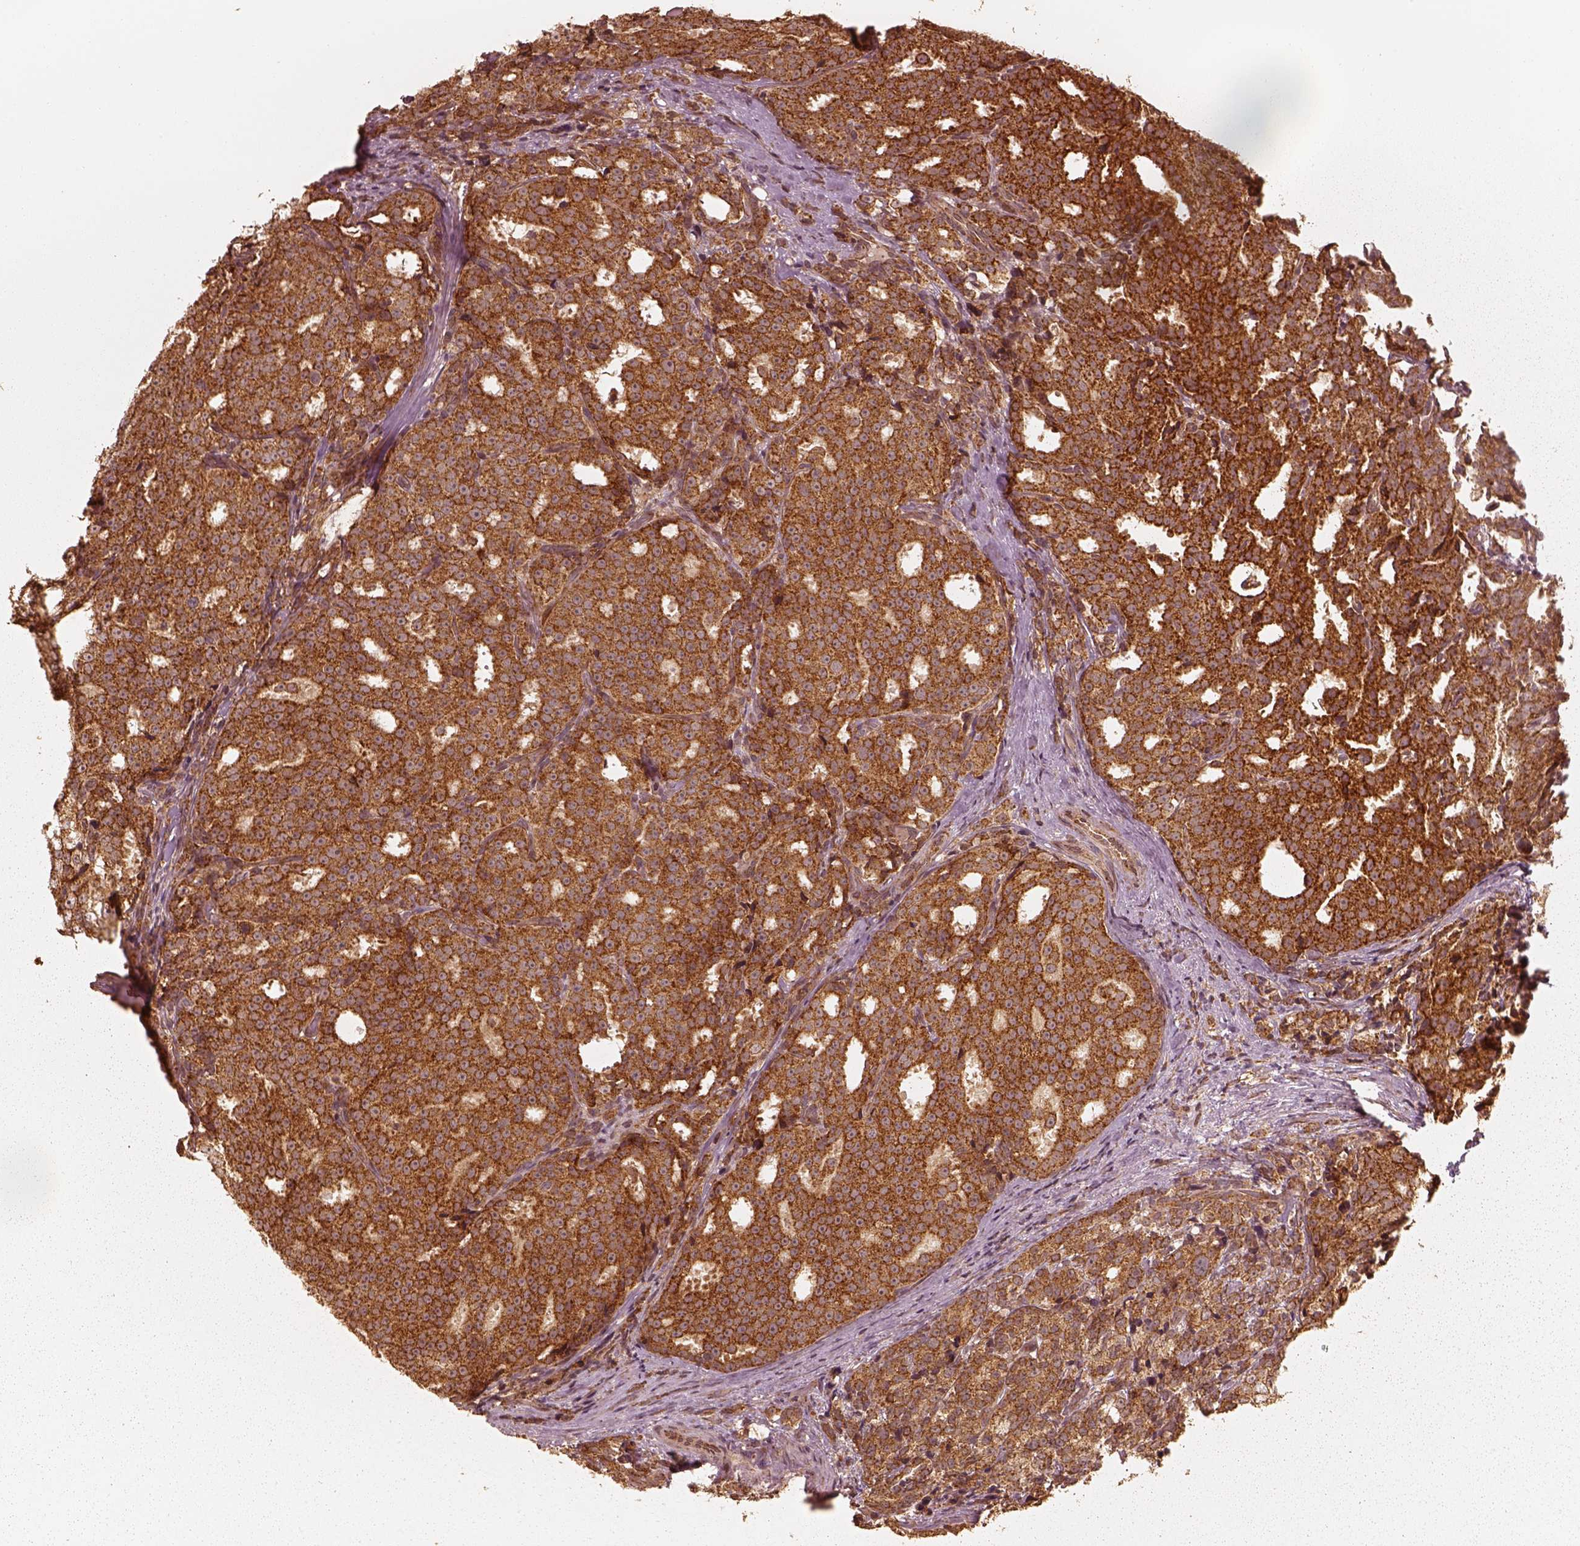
{"staining": {"intensity": "strong", "quantity": ">75%", "location": "cytoplasmic/membranous"}, "tissue": "prostate cancer", "cell_type": "Tumor cells", "image_type": "cancer", "snomed": [{"axis": "morphology", "description": "Adenocarcinoma, High grade"}, {"axis": "topography", "description": "Prostate"}], "caption": "Immunohistochemical staining of prostate cancer (high-grade adenocarcinoma) displays high levels of strong cytoplasmic/membranous expression in about >75% of tumor cells.", "gene": "DNAJC25", "patient": {"sex": "male", "age": 53}}